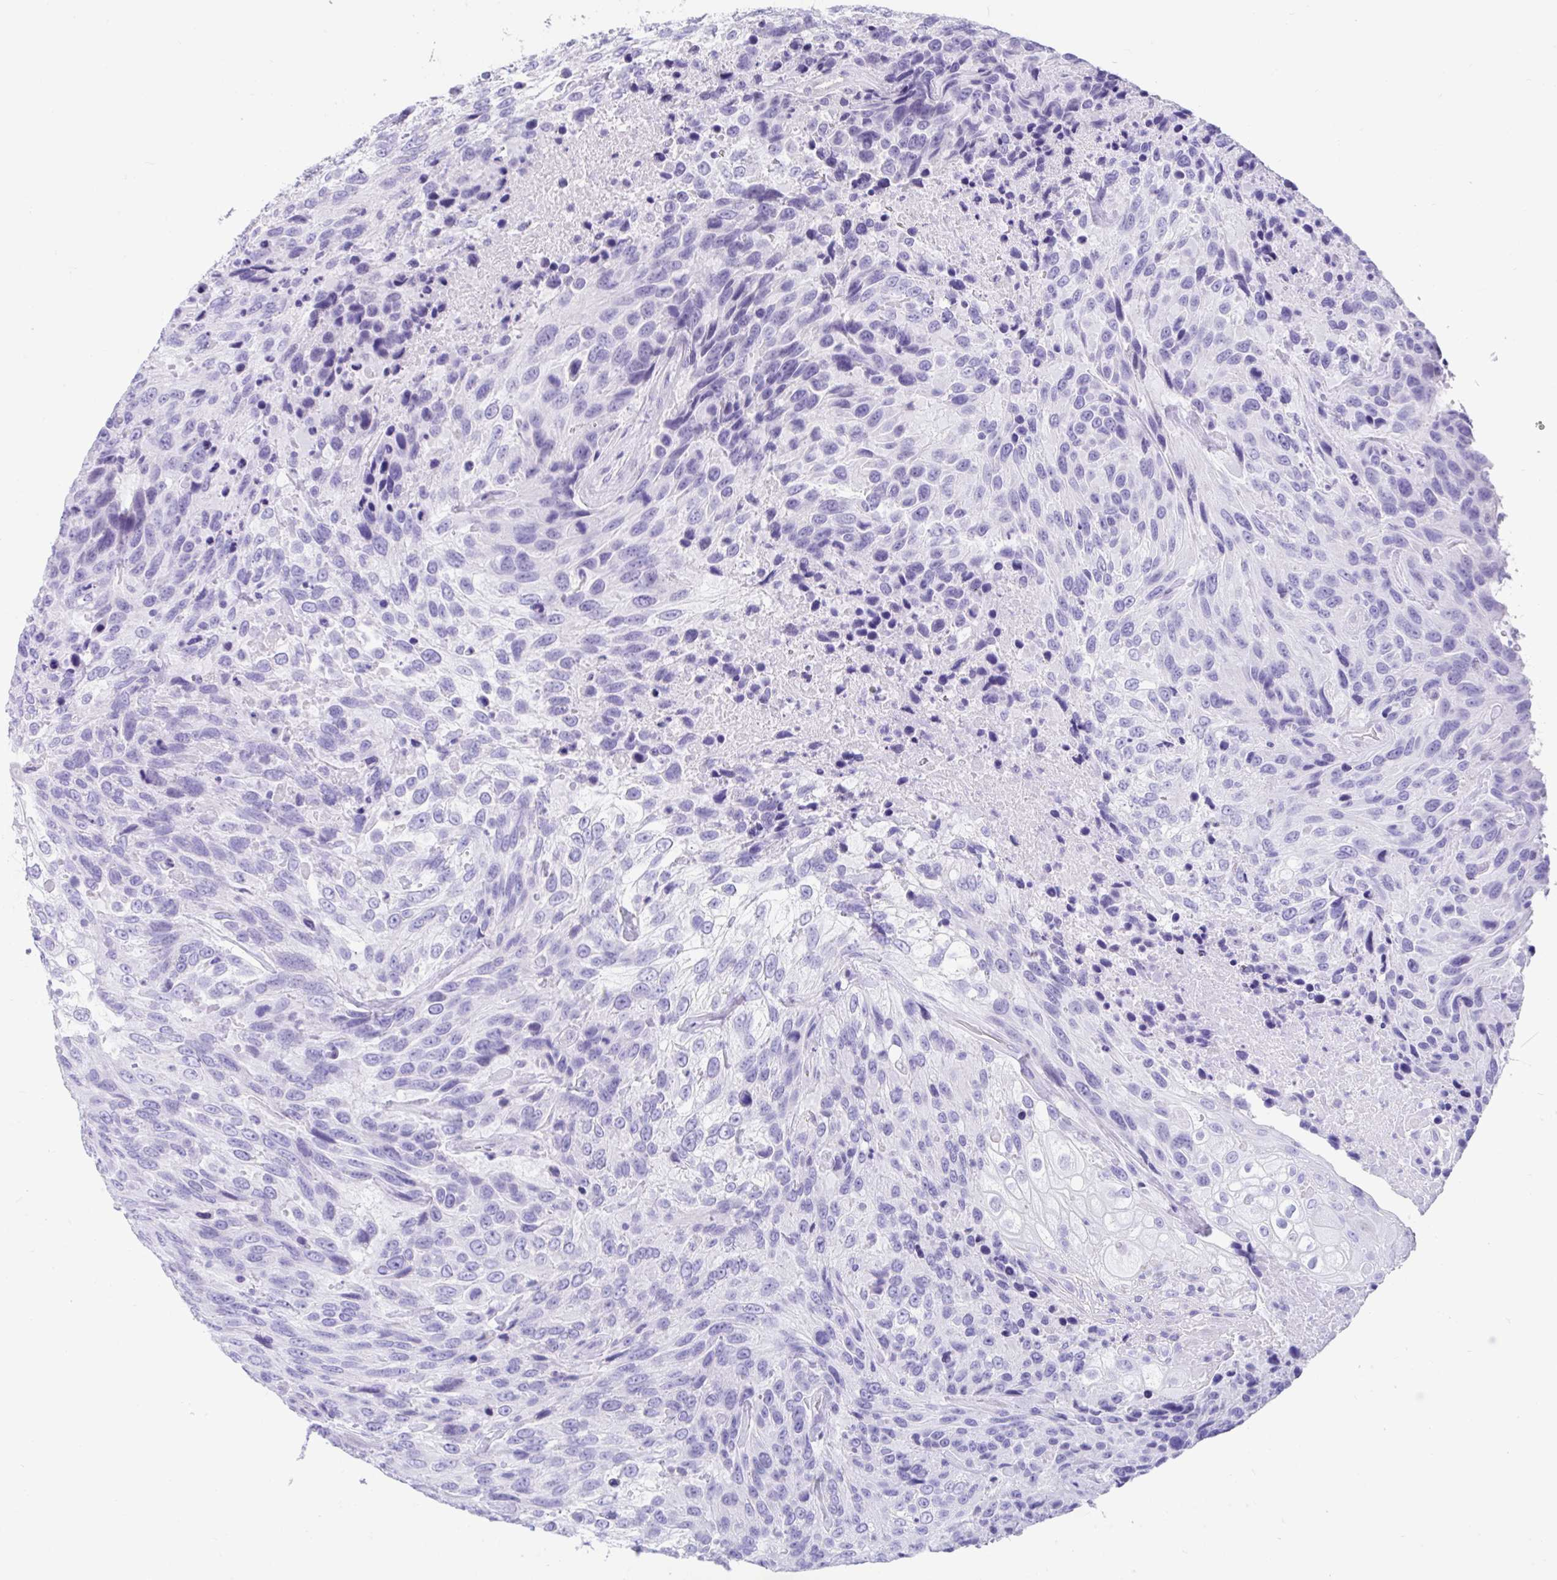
{"staining": {"intensity": "negative", "quantity": "none", "location": "none"}, "tissue": "urothelial cancer", "cell_type": "Tumor cells", "image_type": "cancer", "snomed": [{"axis": "morphology", "description": "Urothelial carcinoma, High grade"}, {"axis": "topography", "description": "Urinary bladder"}], "caption": "High power microscopy image of an immunohistochemistry photomicrograph of urothelial cancer, revealing no significant staining in tumor cells. Brightfield microscopy of immunohistochemistry stained with DAB (brown) and hematoxylin (blue), captured at high magnification.", "gene": "FAM107A", "patient": {"sex": "female", "age": 70}}